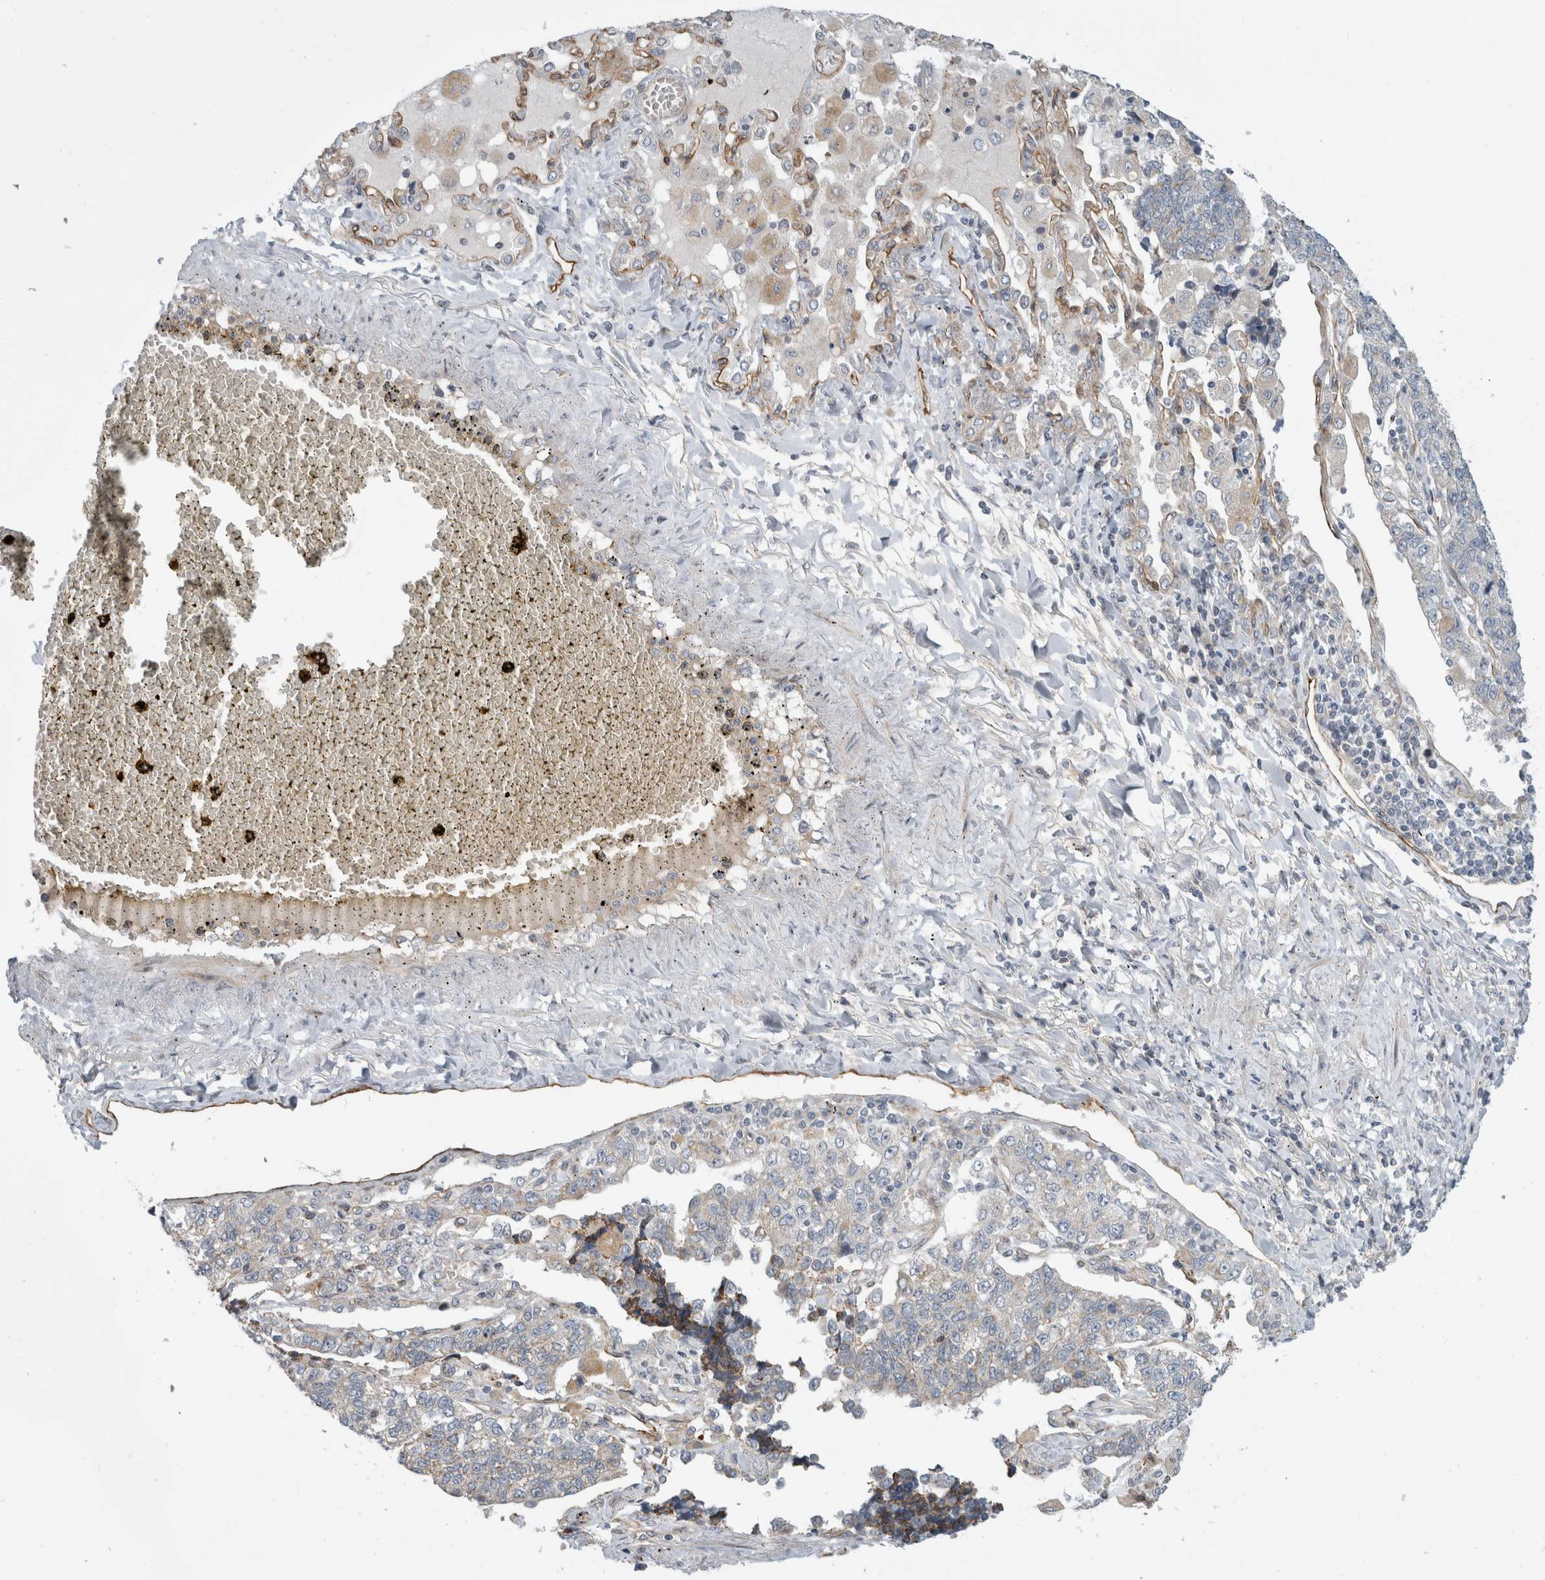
{"staining": {"intensity": "weak", "quantity": "25%-75%", "location": "cytoplasmic/membranous"}, "tissue": "lung cancer", "cell_type": "Tumor cells", "image_type": "cancer", "snomed": [{"axis": "morphology", "description": "Adenocarcinoma, NOS"}, {"axis": "topography", "description": "Lung"}], "caption": "Protein staining of lung cancer tissue reveals weak cytoplasmic/membranous expression in about 25%-75% of tumor cells. (Brightfield microscopy of DAB IHC at high magnification).", "gene": "KPNA5", "patient": {"sex": "male", "age": 49}}